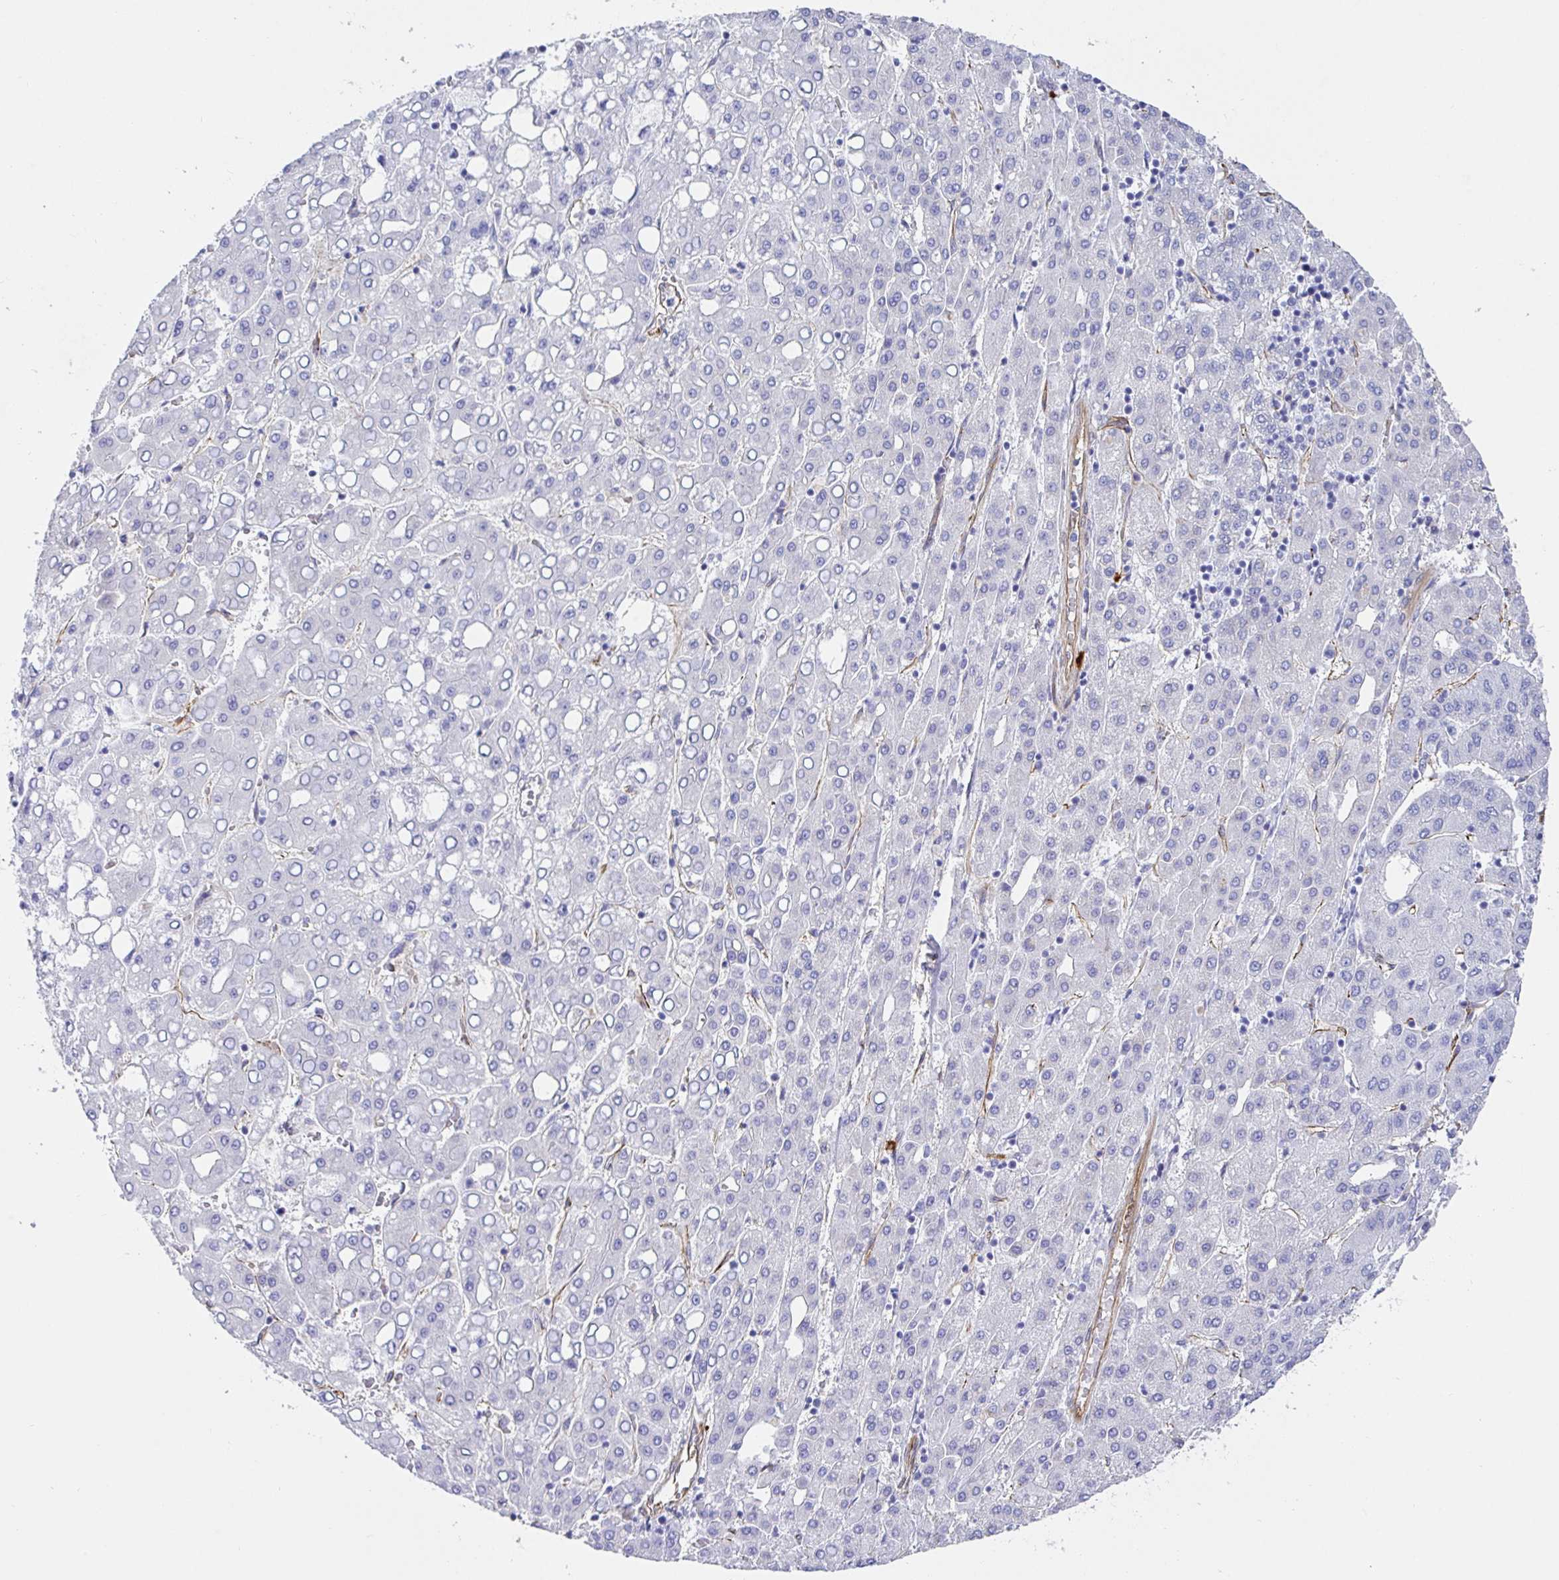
{"staining": {"intensity": "negative", "quantity": "none", "location": "none"}, "tissue": "liver cancer", "cell_type": "Tumor cells", "image_type": "cancer", "snomed": [{"axis": "morphology", "description": "Carcinoma, Hepatocellular, NOS"}, {"axis": "topography", "description": "Liver"}], "caption": "Immunohistochemistry (IHC) image of human hepatocellular carcinoma (liver) stained for a protein (brown), which exhibits no expression in tumor cells. Nuclei are stained in blue.", "gene": "DOCK1", "patient": {"sex": "male", "age": 65}}